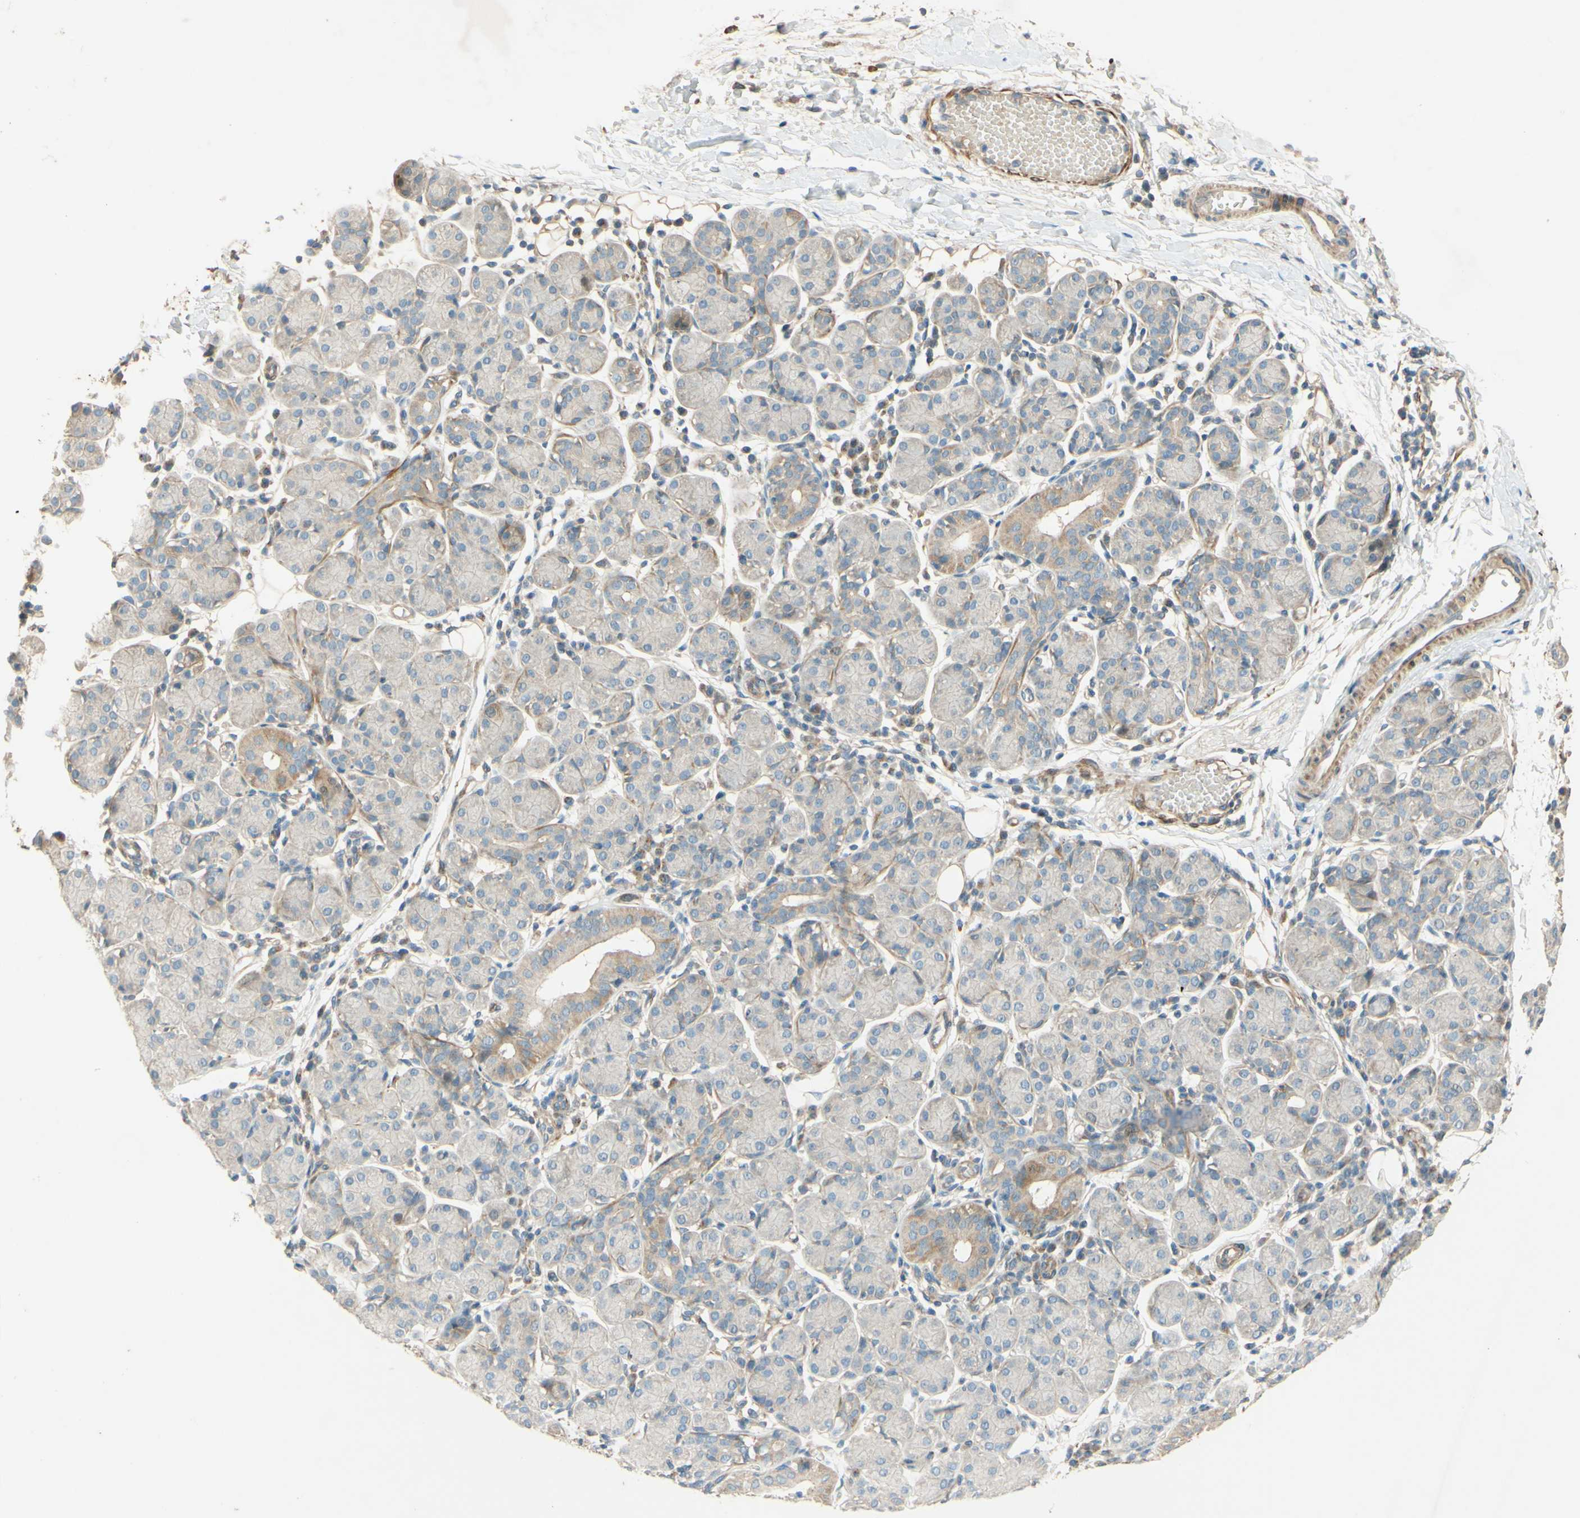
{"staining": {"intensity": "moderate", "quantity": "<25%", "location": "cytoplasmic/membranous"}, "tissue": "salivary gland", "cell_type": "Glandular cells", "image_type": "normal", "snomed": [{"axis": "morphology", "description": "Normal tissue, NOS"}, {"axis": "morphology", "description": "Inflammation, NOS"}, {"axis": "topography", "description": "Lymph node"}, {"axis": "topography", "description": "Salivary gland"}], "caption": "A high-resolution histopathology image shows IHC staining of benign salivary gland, which demonstrates moderate cytoplasmic/membranous staining in approximately <25% of glandular cells.", "gene": "ADAM17", "patient": {"sex": "male", "age": 3}}